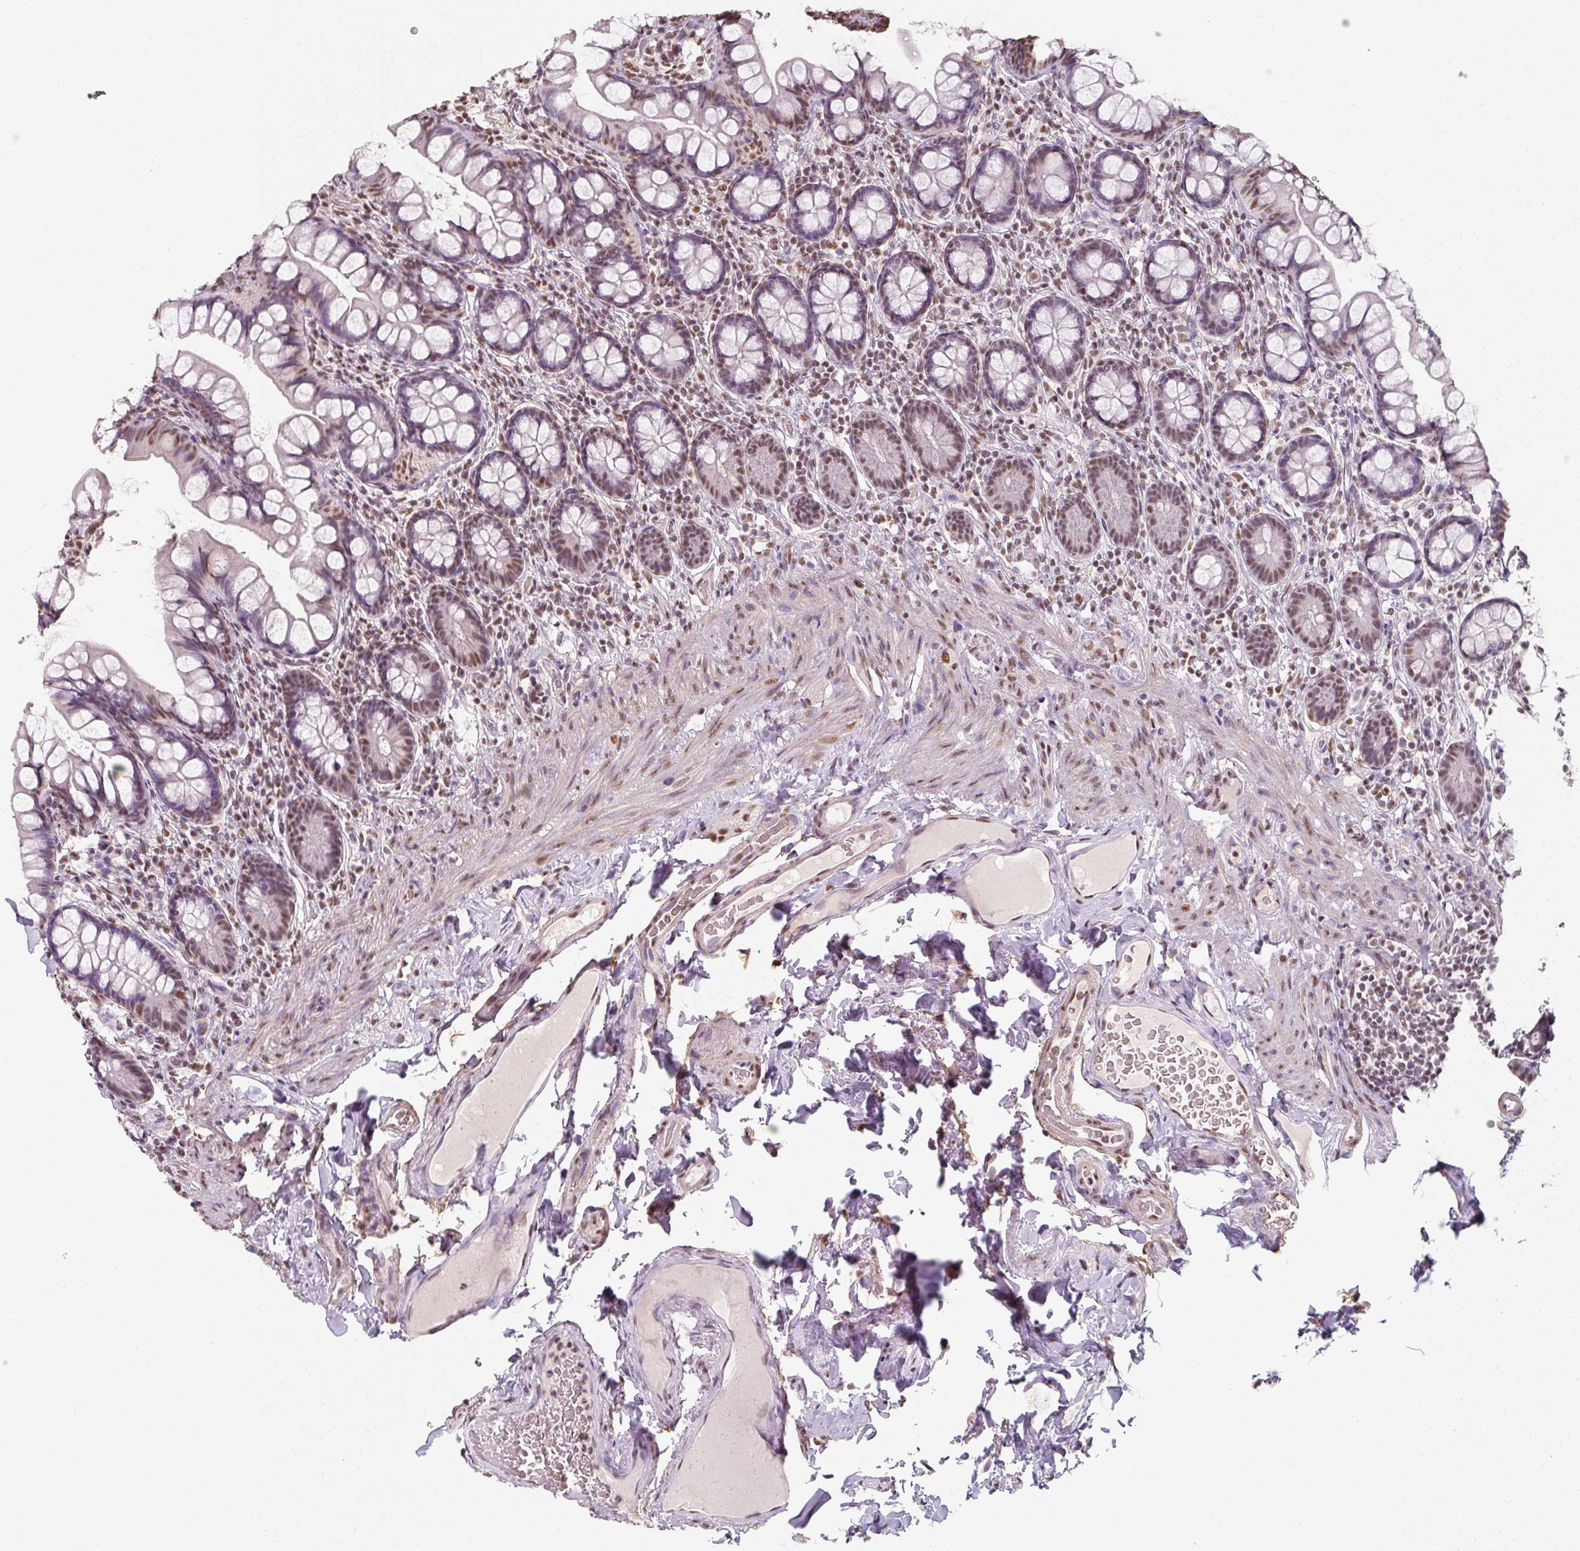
{"staining": {"intensity": "moderate", "quantity": "25%-75%", "location": "nuclear"}, "tissue": "small intestine", "cell_type": "Glandular cells", "image_type": "normal", "snomed": [{"axis": "morphology", "description": "Normal tissue, NOS"}, {"axis": "topography", "description": "Small intestine"}], "caption": "Immunohistochemistry of normal small intestine exhibits medium levels of moderate nuclear staining in about 25%-75% of glandular cells.", "gene": "ENSG00000291316", "patient": {"sex": "male", "age": 70}}